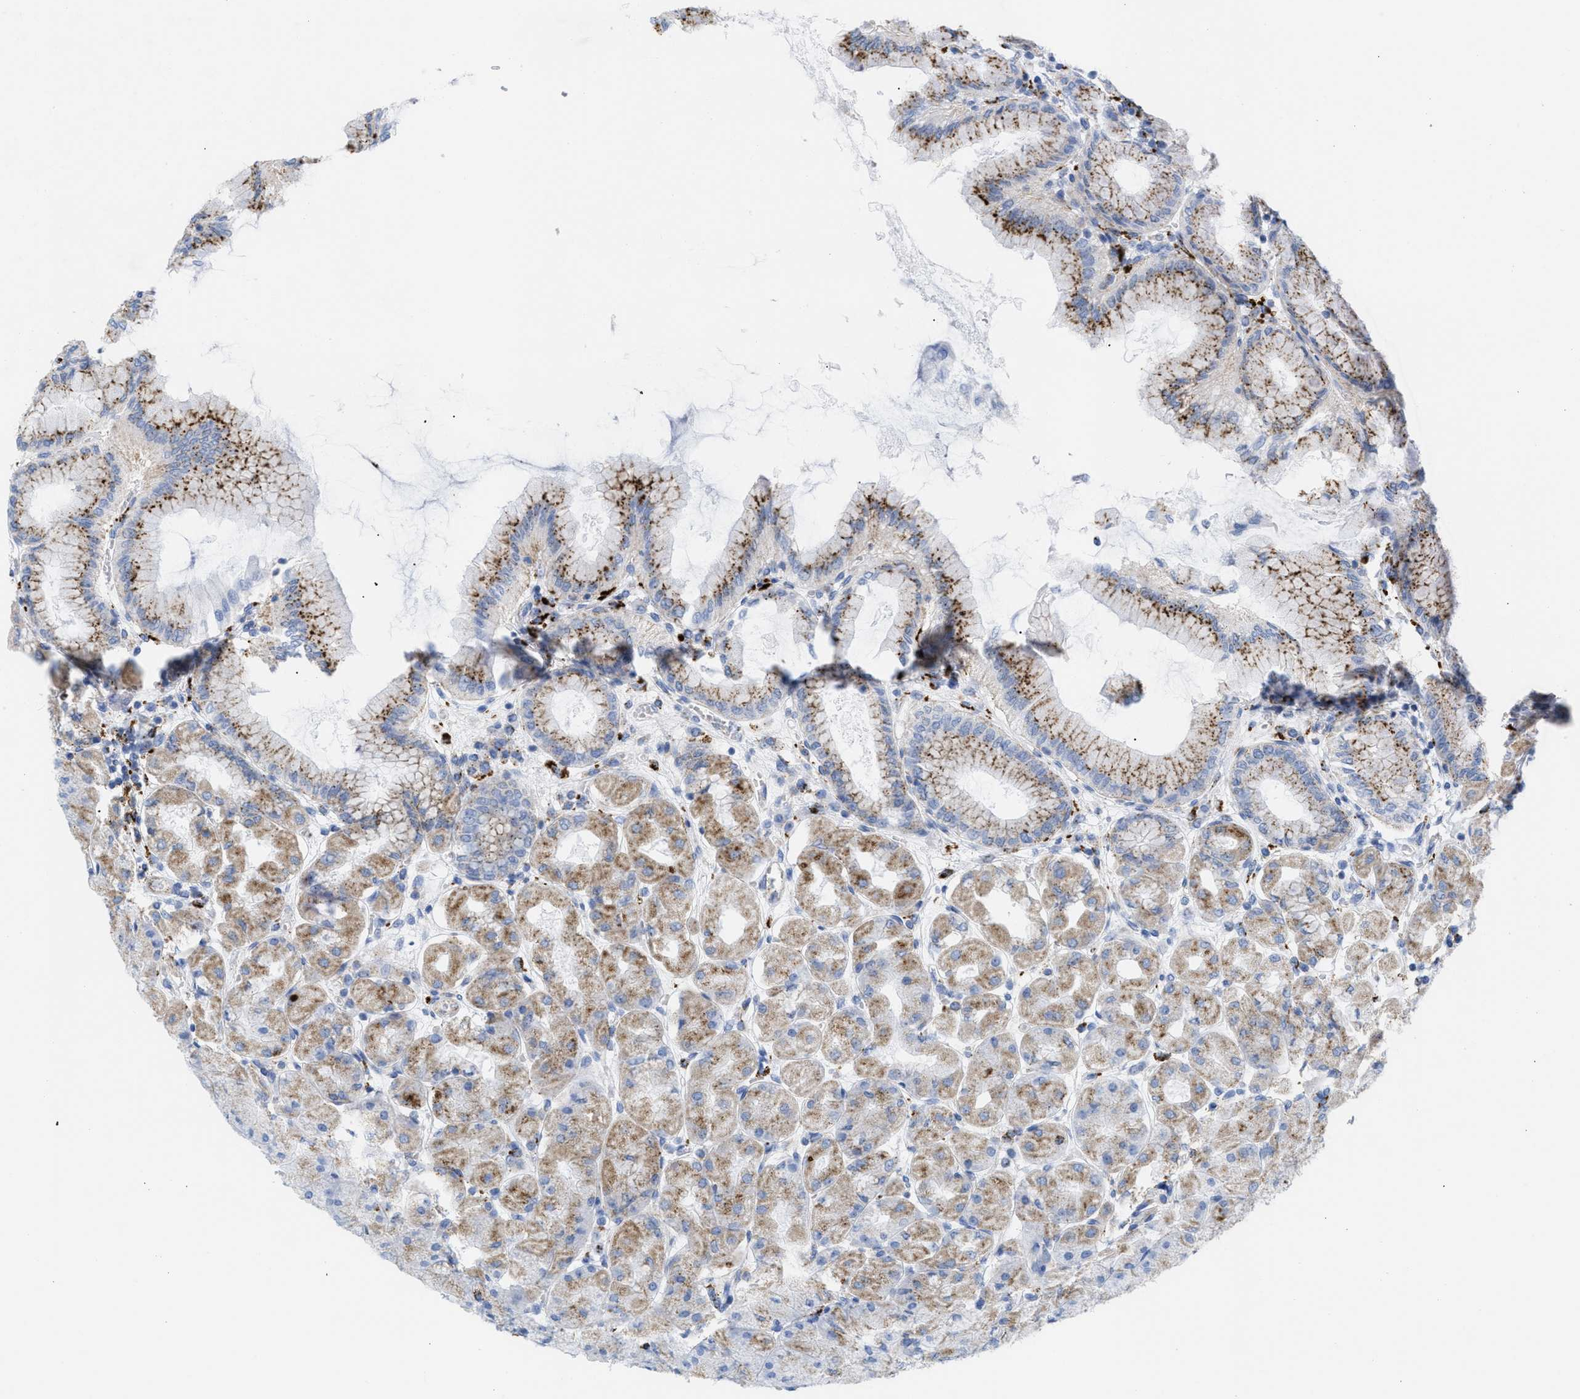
{"staining": {"intensity": "moderate", "quantity": "25%-75%", "location": "cytoplasmic/membranous"}, "tissue": "stomach", "cell_type": "Glandular cells", "image_type": "normal", "snomed": [{"axis": "morphology", "description": "Normal tissue, NOS"}, {"axis": "topography", "description": "Stomach, upper"}], "caption": "This image reveals immunohistochemistry (IHC) staining of benign stomach, with medium moderate cytoplasmic/membranous positivity in about 25%-75% of glandular cells.", "gene": "DRAM2", "patient": {"sex": "female", "age": 56}}